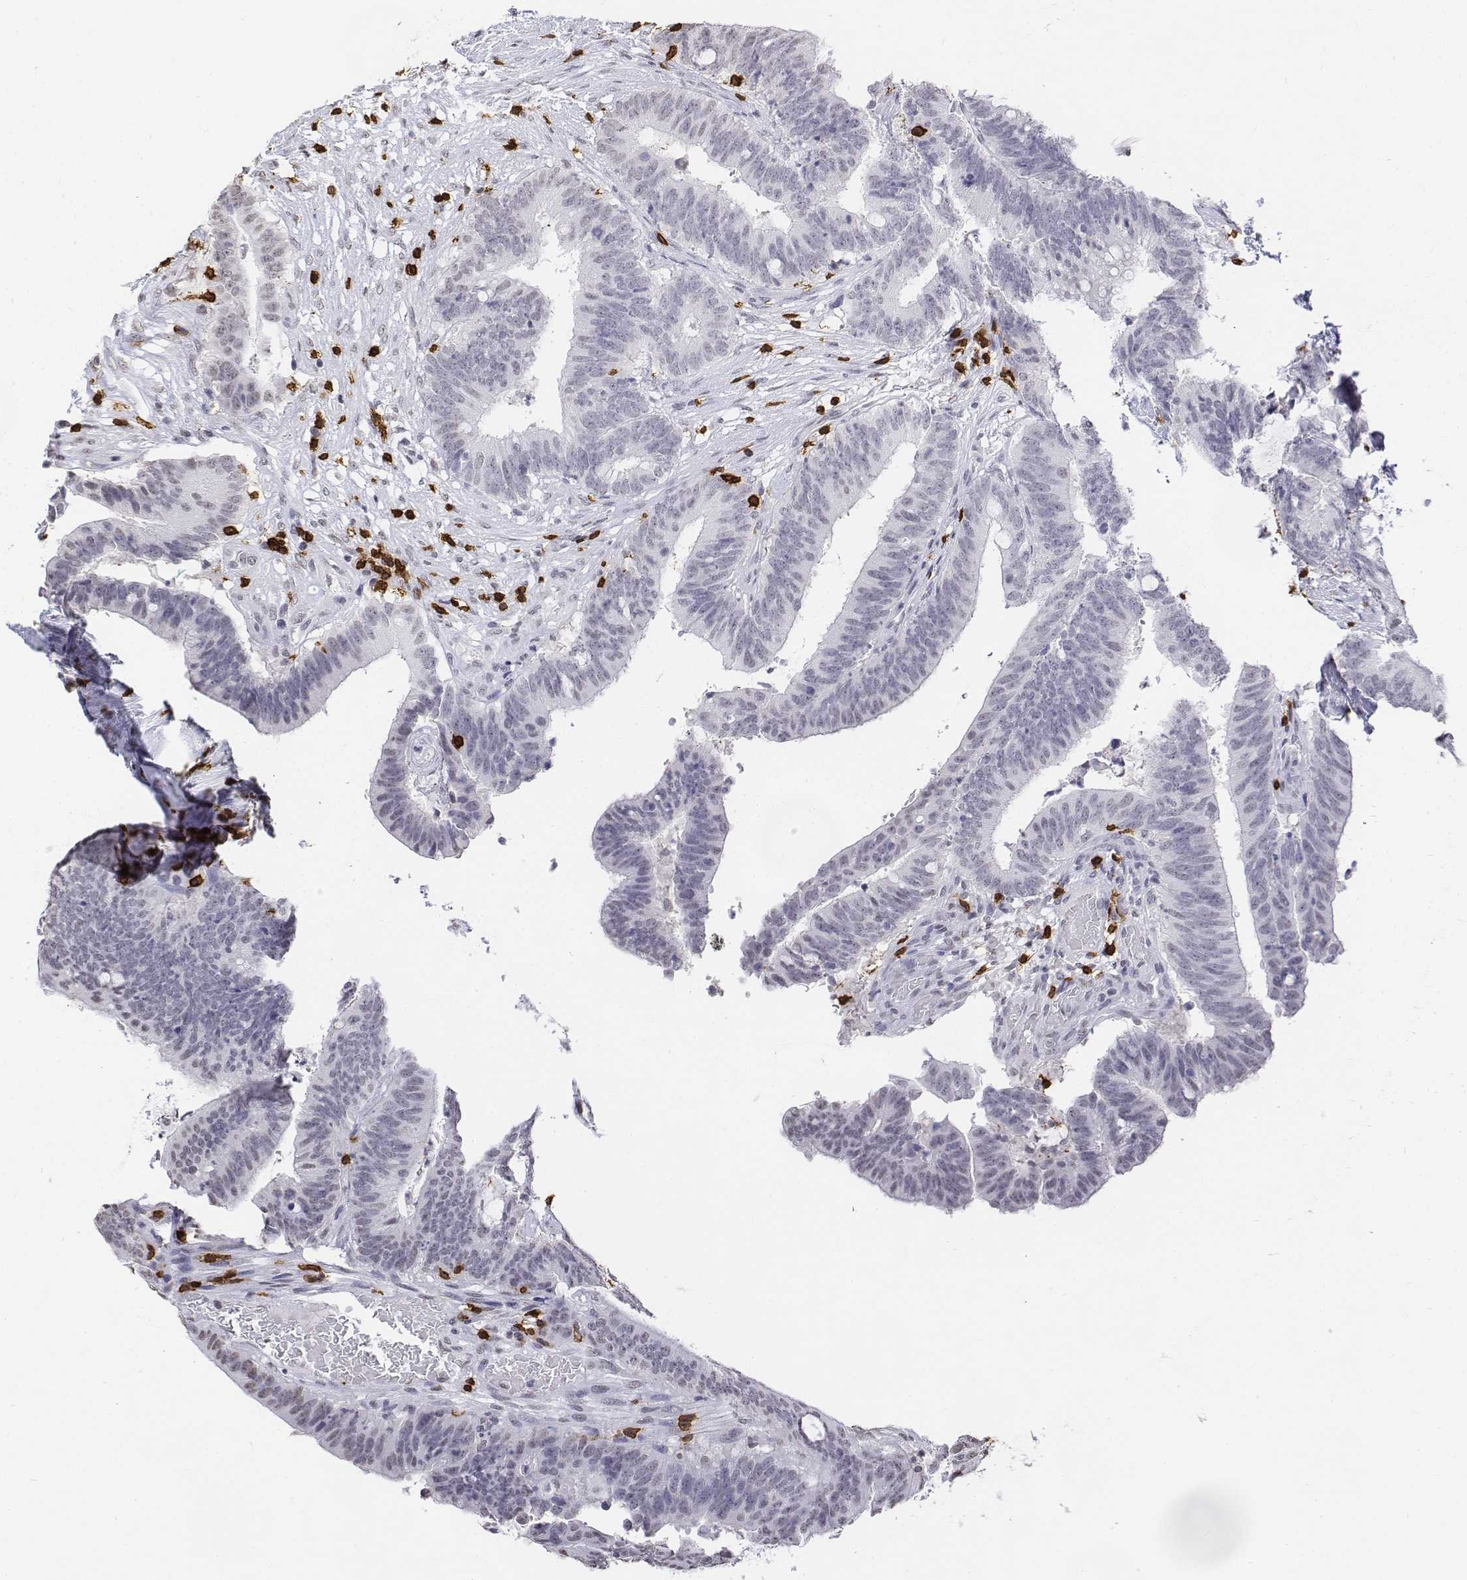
{"staining": {"intensity": "negative", "quantity": "none", "location": "none"}, "tissue": "colorectal cancer", "cell_type": "Tumor cells", "image_type": "cancer", "snomed": [{"axis": "morphology", "description": "Adenocarcinoma, NOS"}, {"axis": "topography", "description": "Colon"}], "caption": "Image shows no significant protein expression in tumor cells of colorectal cancer (adenocarcinoma). (DAB (3,3'-diaminobenzidine) immunohistochemistry (IHC) with hematoxylin counter stain).", "gene": "CD3E", "patient": {"sex": "female", "age": 43}}